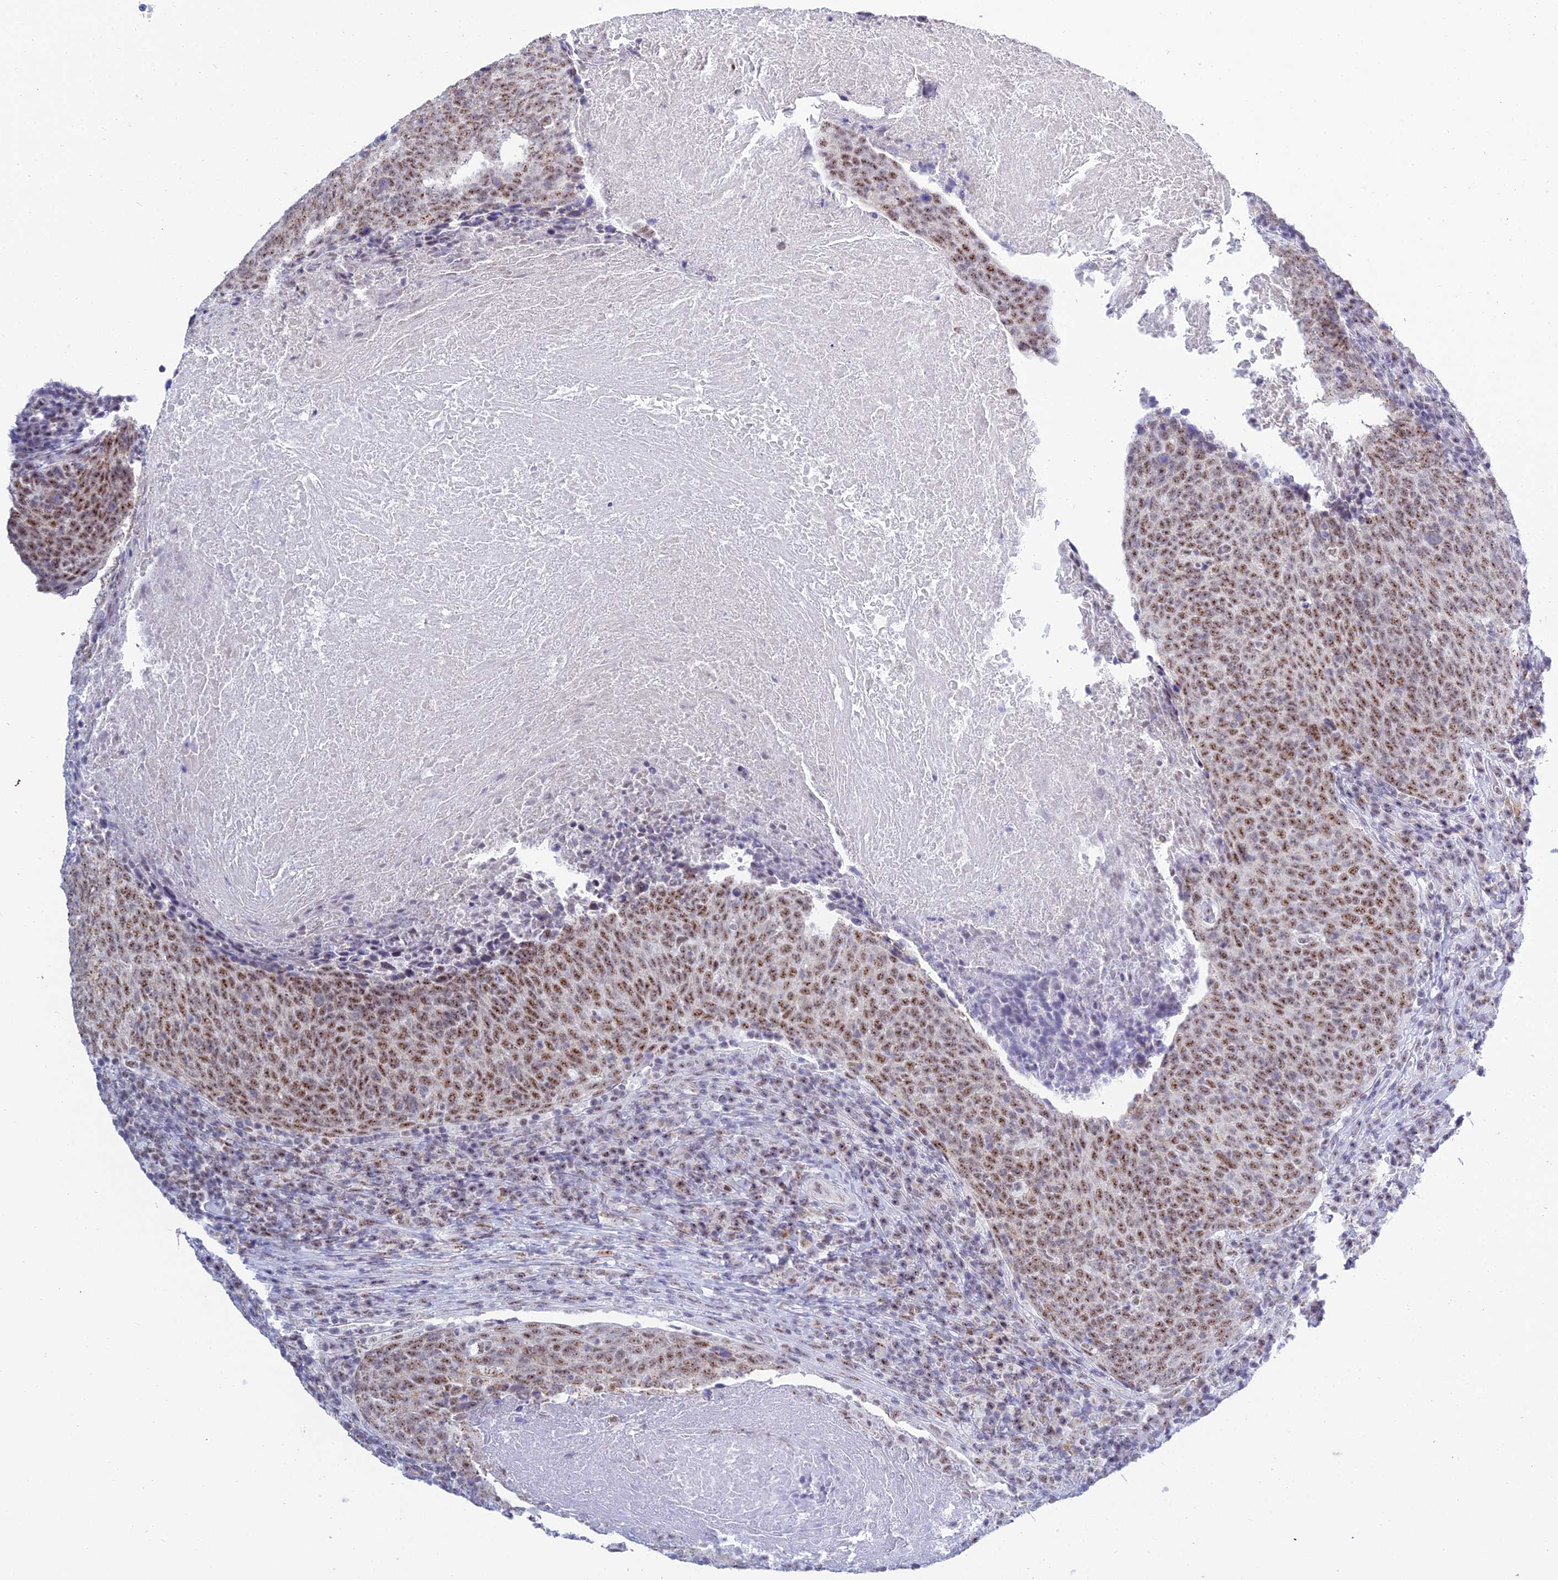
{"staining": {"intensity": "moderate", "quantity": ">75%", "location": "nuclear"}, "tissue": "head and neck cancer", "cell_type": "Tumor cells", "image_type": "cancer", "snomed": [{"axis": "morphology", "description": "Squamous cell carcinoma, NOS"}, {"axis": "morphology", "description": "Squamous cell carcinoma, metastatic, NOS"}, {"axis": "topography", "description": "Lymph node"}, {"axis": "topography", "description": "Head-Neck"}], "caption": "Immunohistochemistry micrograph of human head and neck cancer stained for a protein (brown), which reveals medium levels of moderate nuclear staining in approximately >75% of tumor cells.", "gene": "KLF14", "patient": {"sex": "male", "age": 62}}